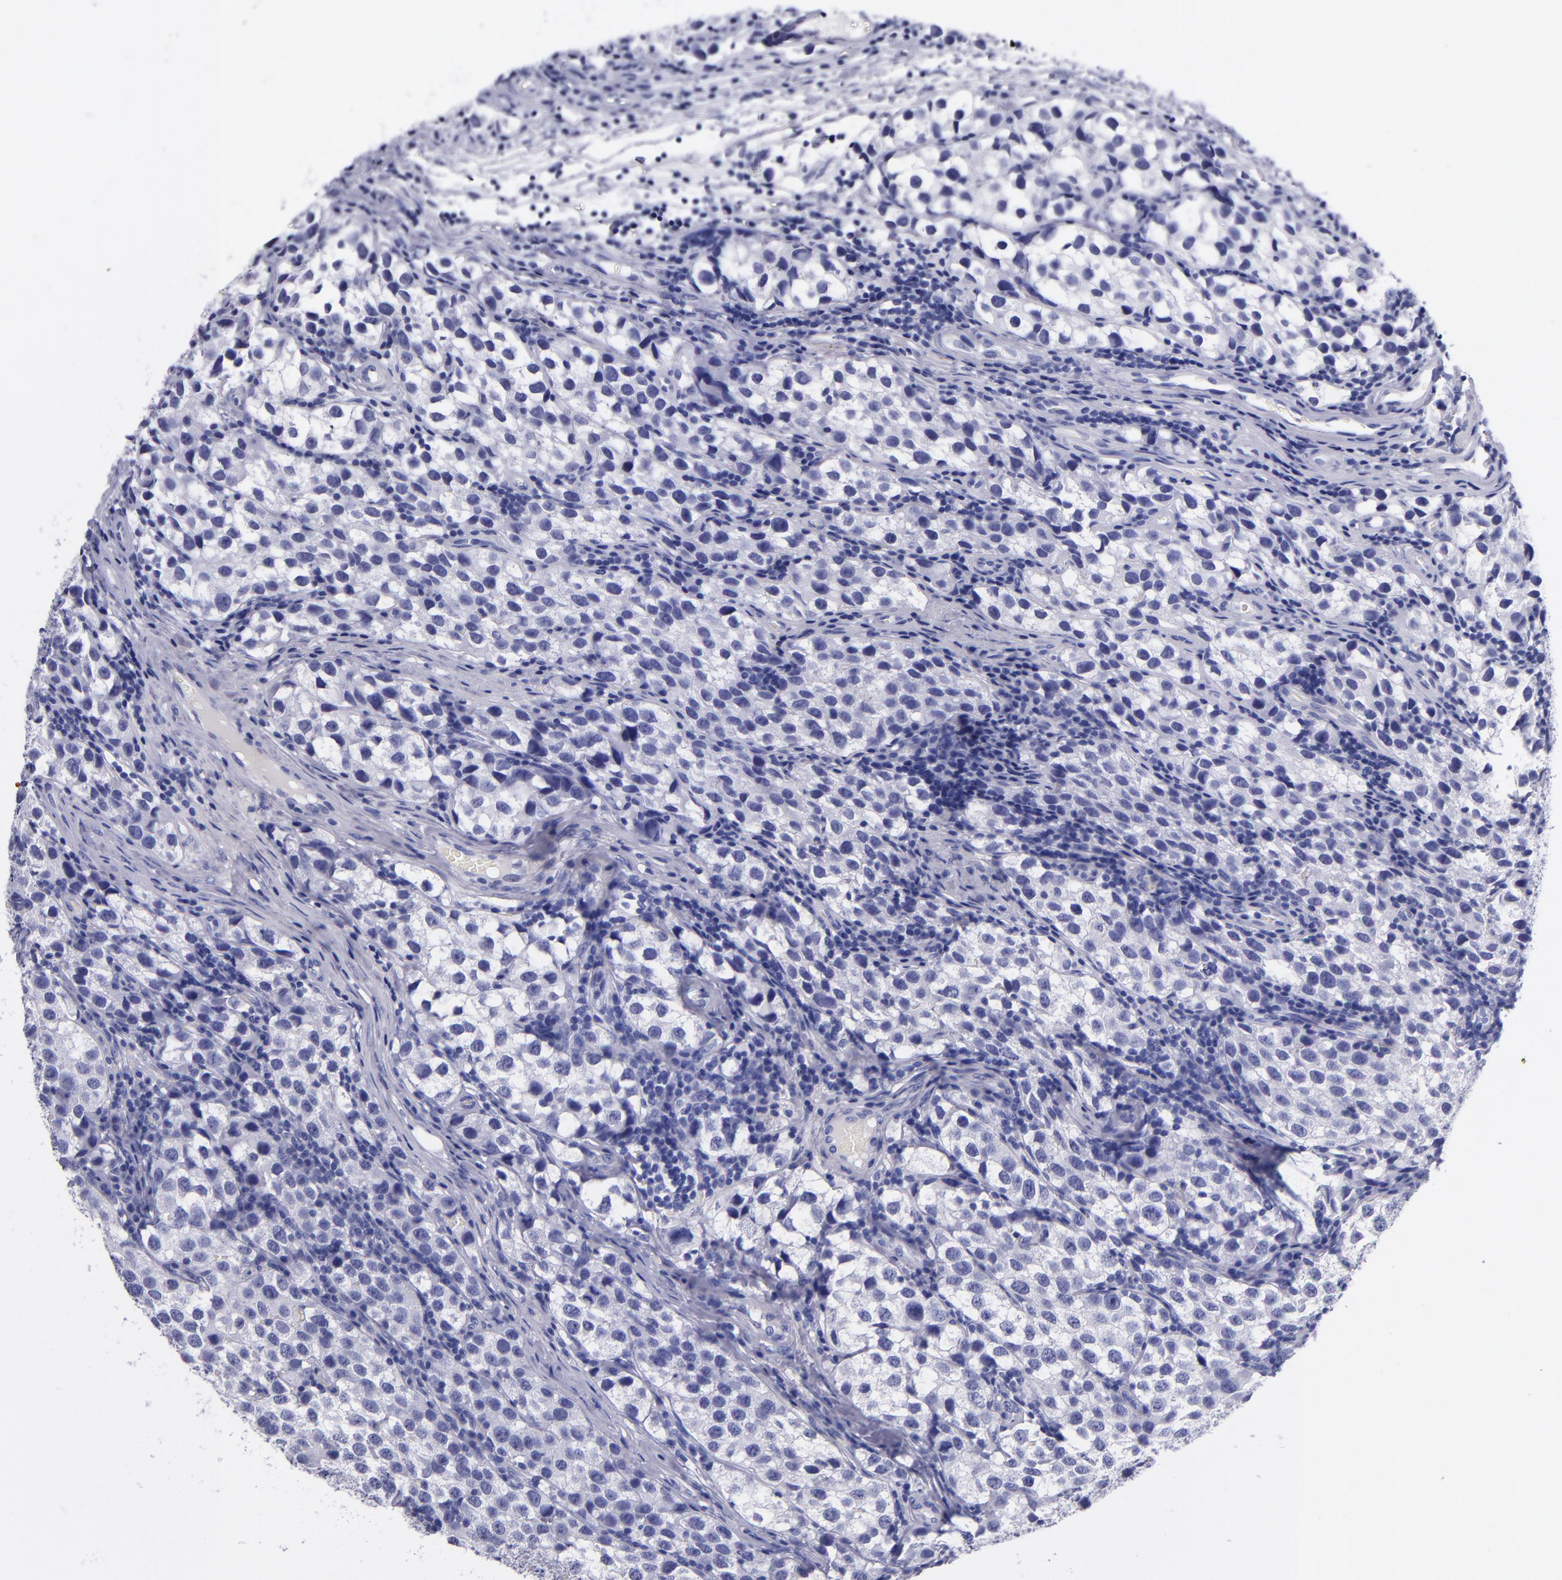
{"staining": {"intensity": "negative", "quantity": "none", "location": "none"}, "tissue": "testis cancer", "cell_type": "Tumor cells", "image_type": "cancer", "snomed": [{"axis": "morphology", "description": "Seminoma, NOS"}, {"axis": "topography", "description": "Testis"}], "caption": "The immunohistochemistry (IHC) micrograph has no significant expression in tumor cells of seminoma (testis) tissue.", "gene": "SV2A", "patient": {"sex": "male", "age": 39}}